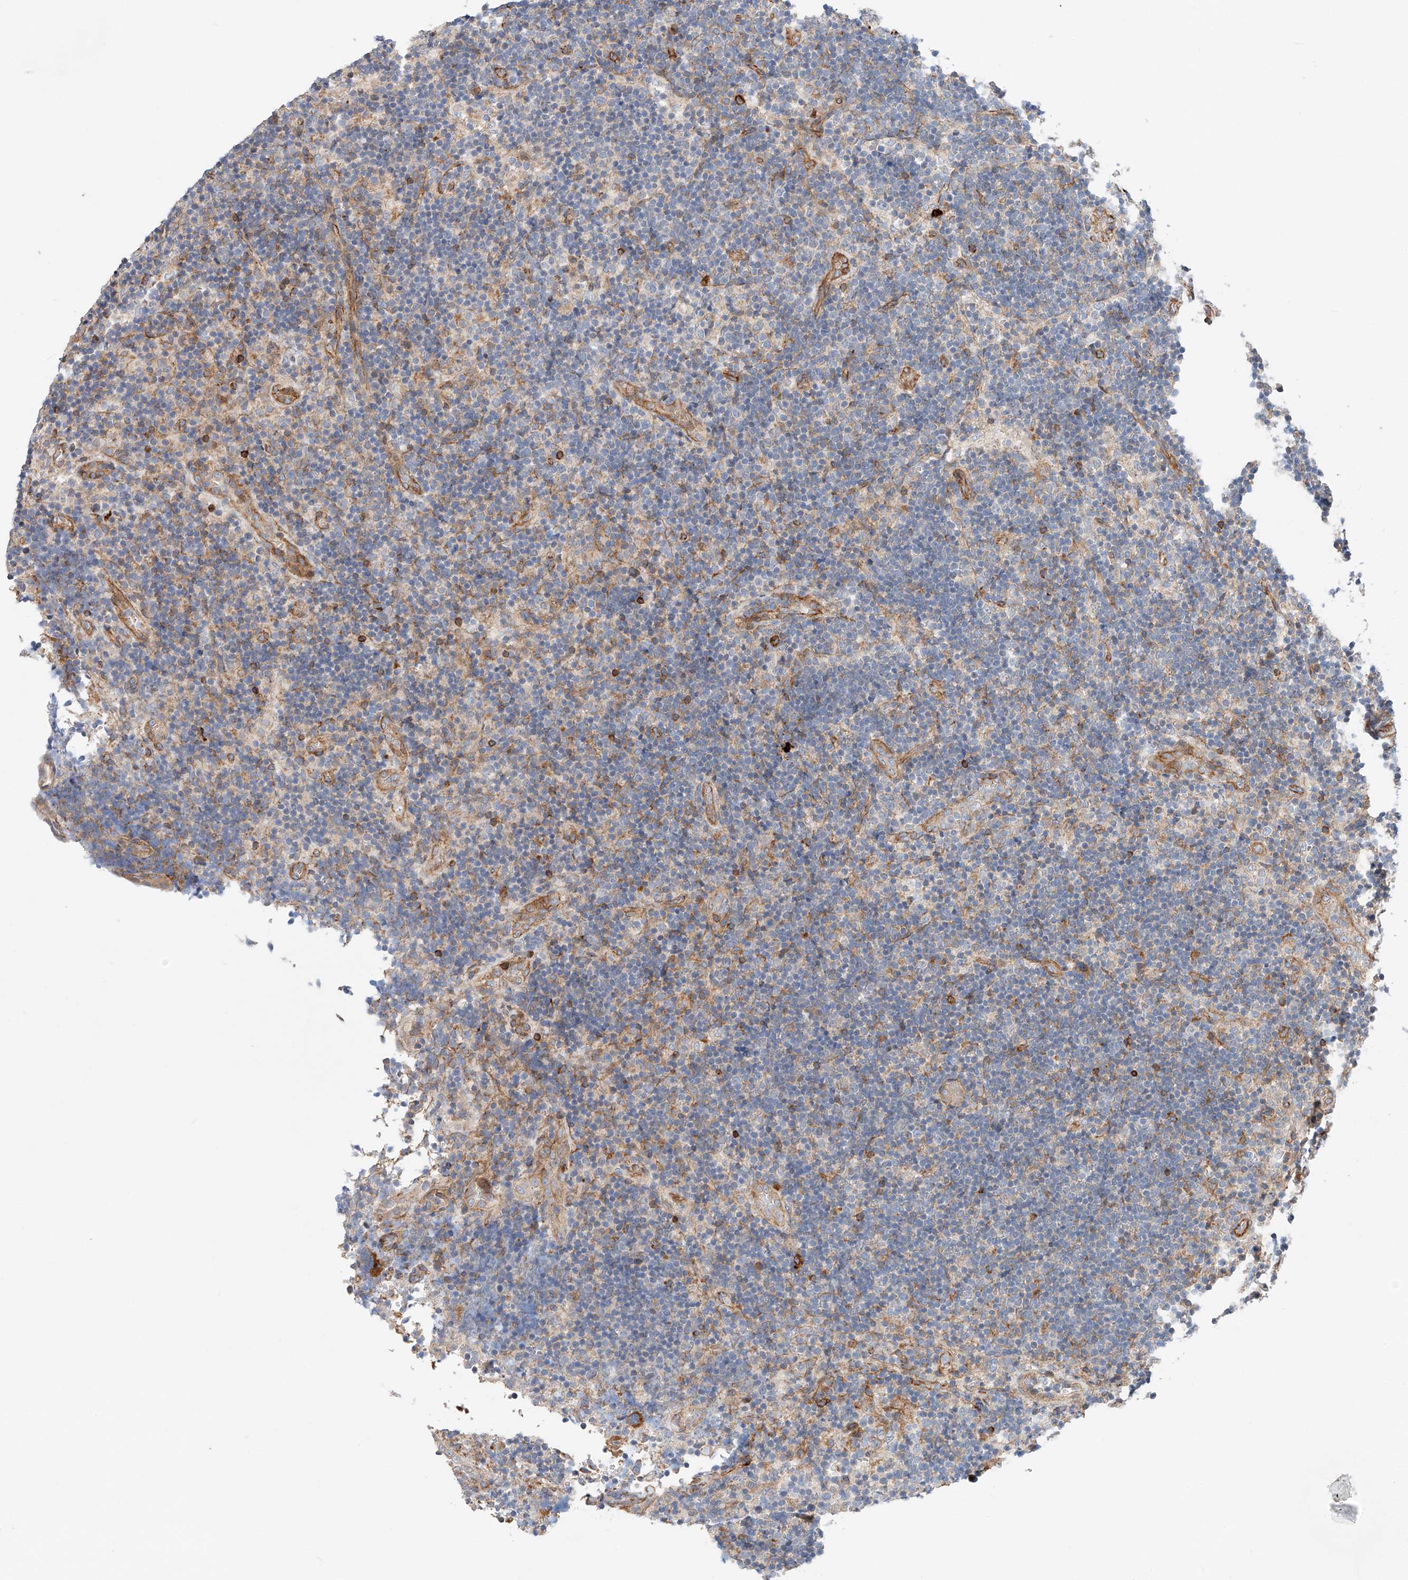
{"staining": {"intensity": "negative", "quantity": "none", "location": "none"}, "tissue": "lymph node", "cell_type": "Germinal center cells", "image_type": "normal", "snomed": [{"axis": "morphology", "description": "Normal tissue, NOS"}, {"axis": "topography", "description": "Lymph node"}], "caption": "A micrograph of lymph node stained for a protein displays no brown staining in germinal center cells. (DAB immunohistochemistry with hematoxylin counter stain).", "gene": "MINDY4", "patient": {"sex": "female", "age": 22}}